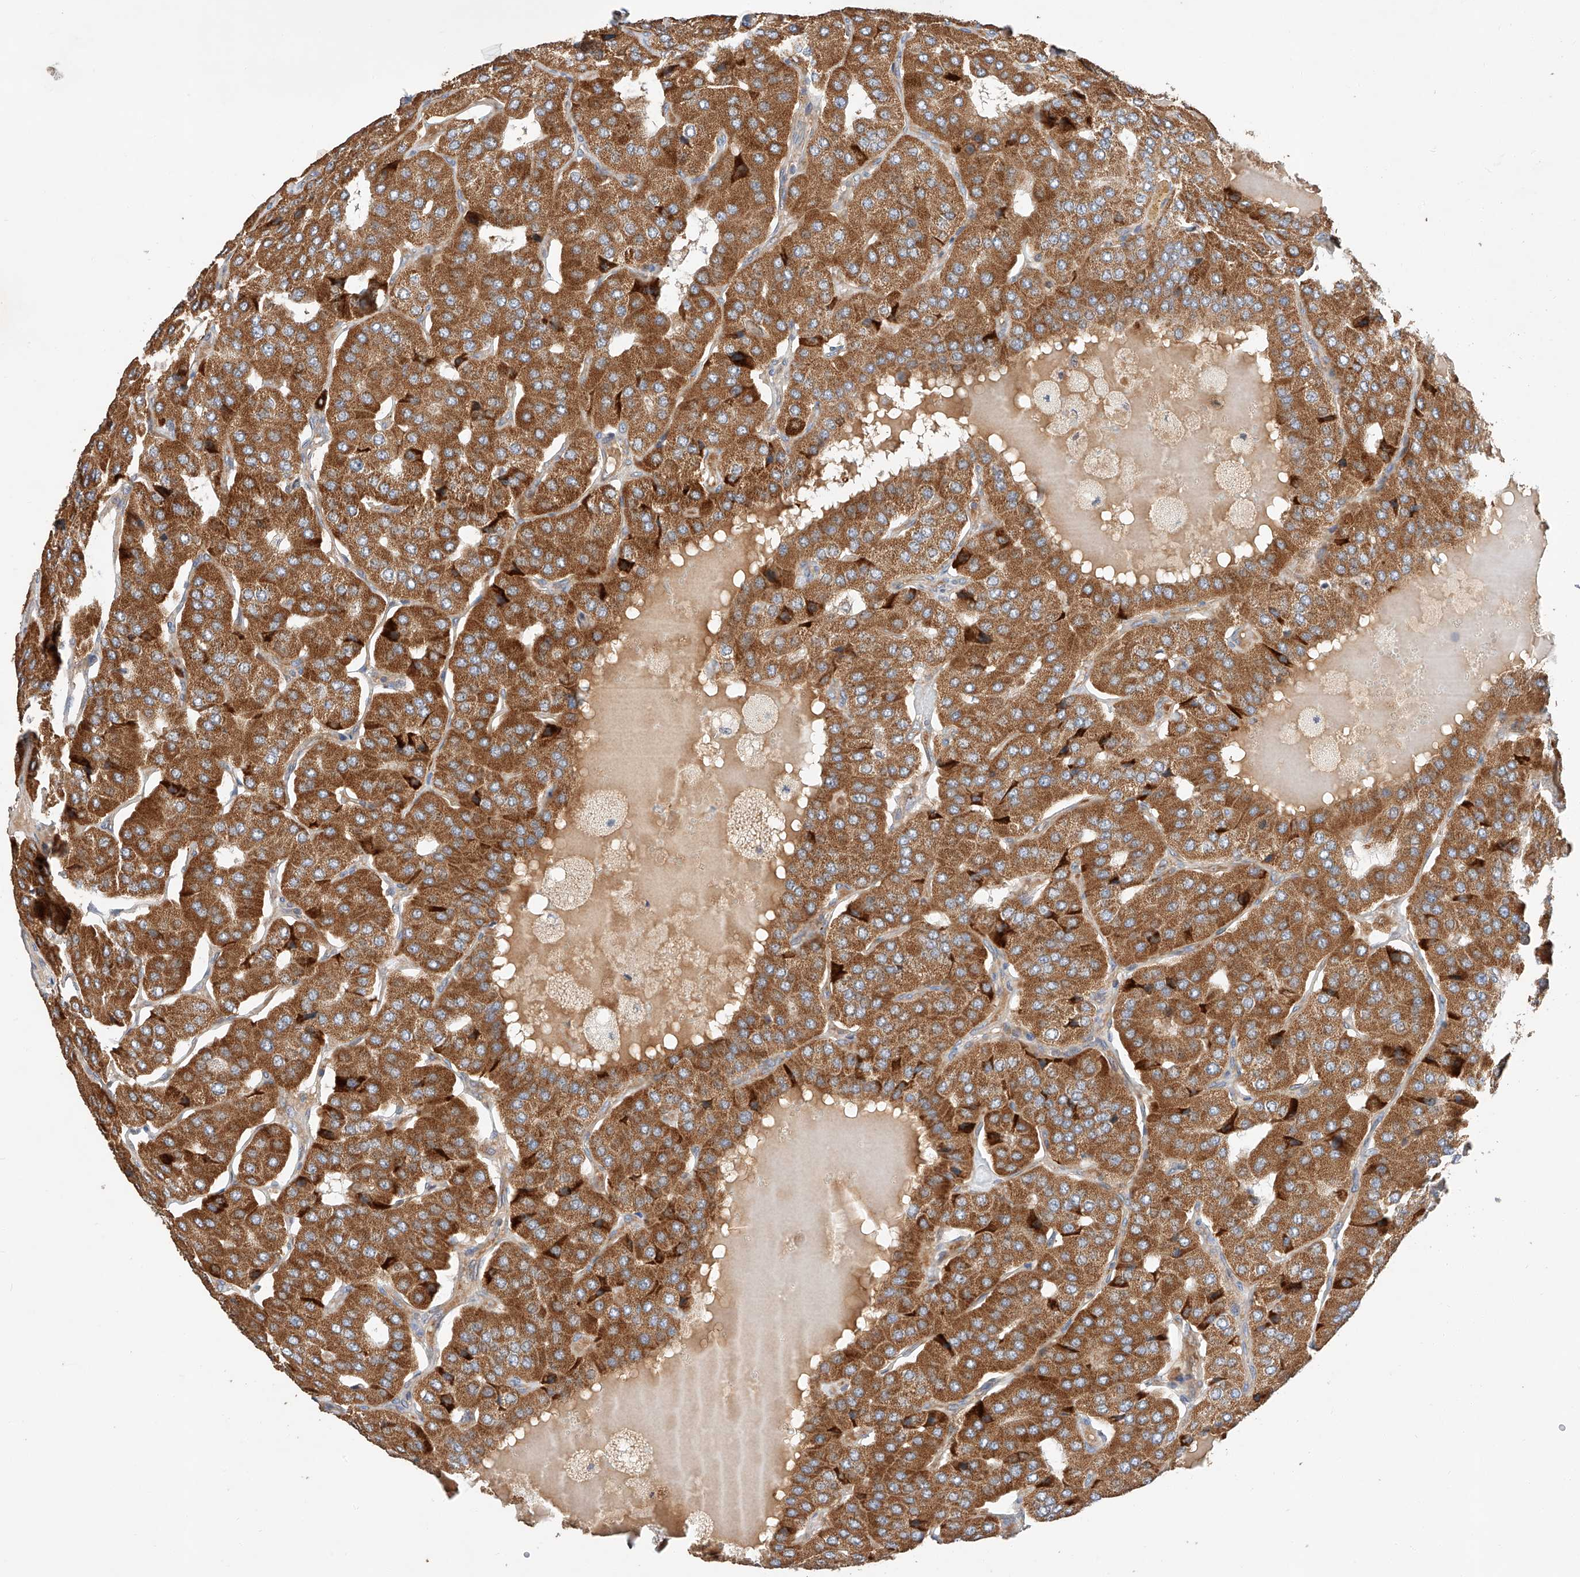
{"staining": {"intensity": "strong", "quantity": ">75%", "location": "cytoplasmic/membranous"}, "tissue": "parathyroid gland", "cell_type": "Glandular cells", "image_type": "normal", "snomed": [{"axis": "morphology", "description": "Normal tissue, NOS"}, {"axis": "morphology", "description": "Adenoma, NOS"}, {"axis": "topography", "description": "Parathyroid gland"}], "caption": "Protein staining of benign parathyroid gland reveals strong cytoplasmic/membranous positivity in approximately >75% of glandular cells. The protein of interest is shown in brown color, while the nuclei are stained blue.", "gene": "RAB23", "patient": {"sex": "female", "age": 86}}